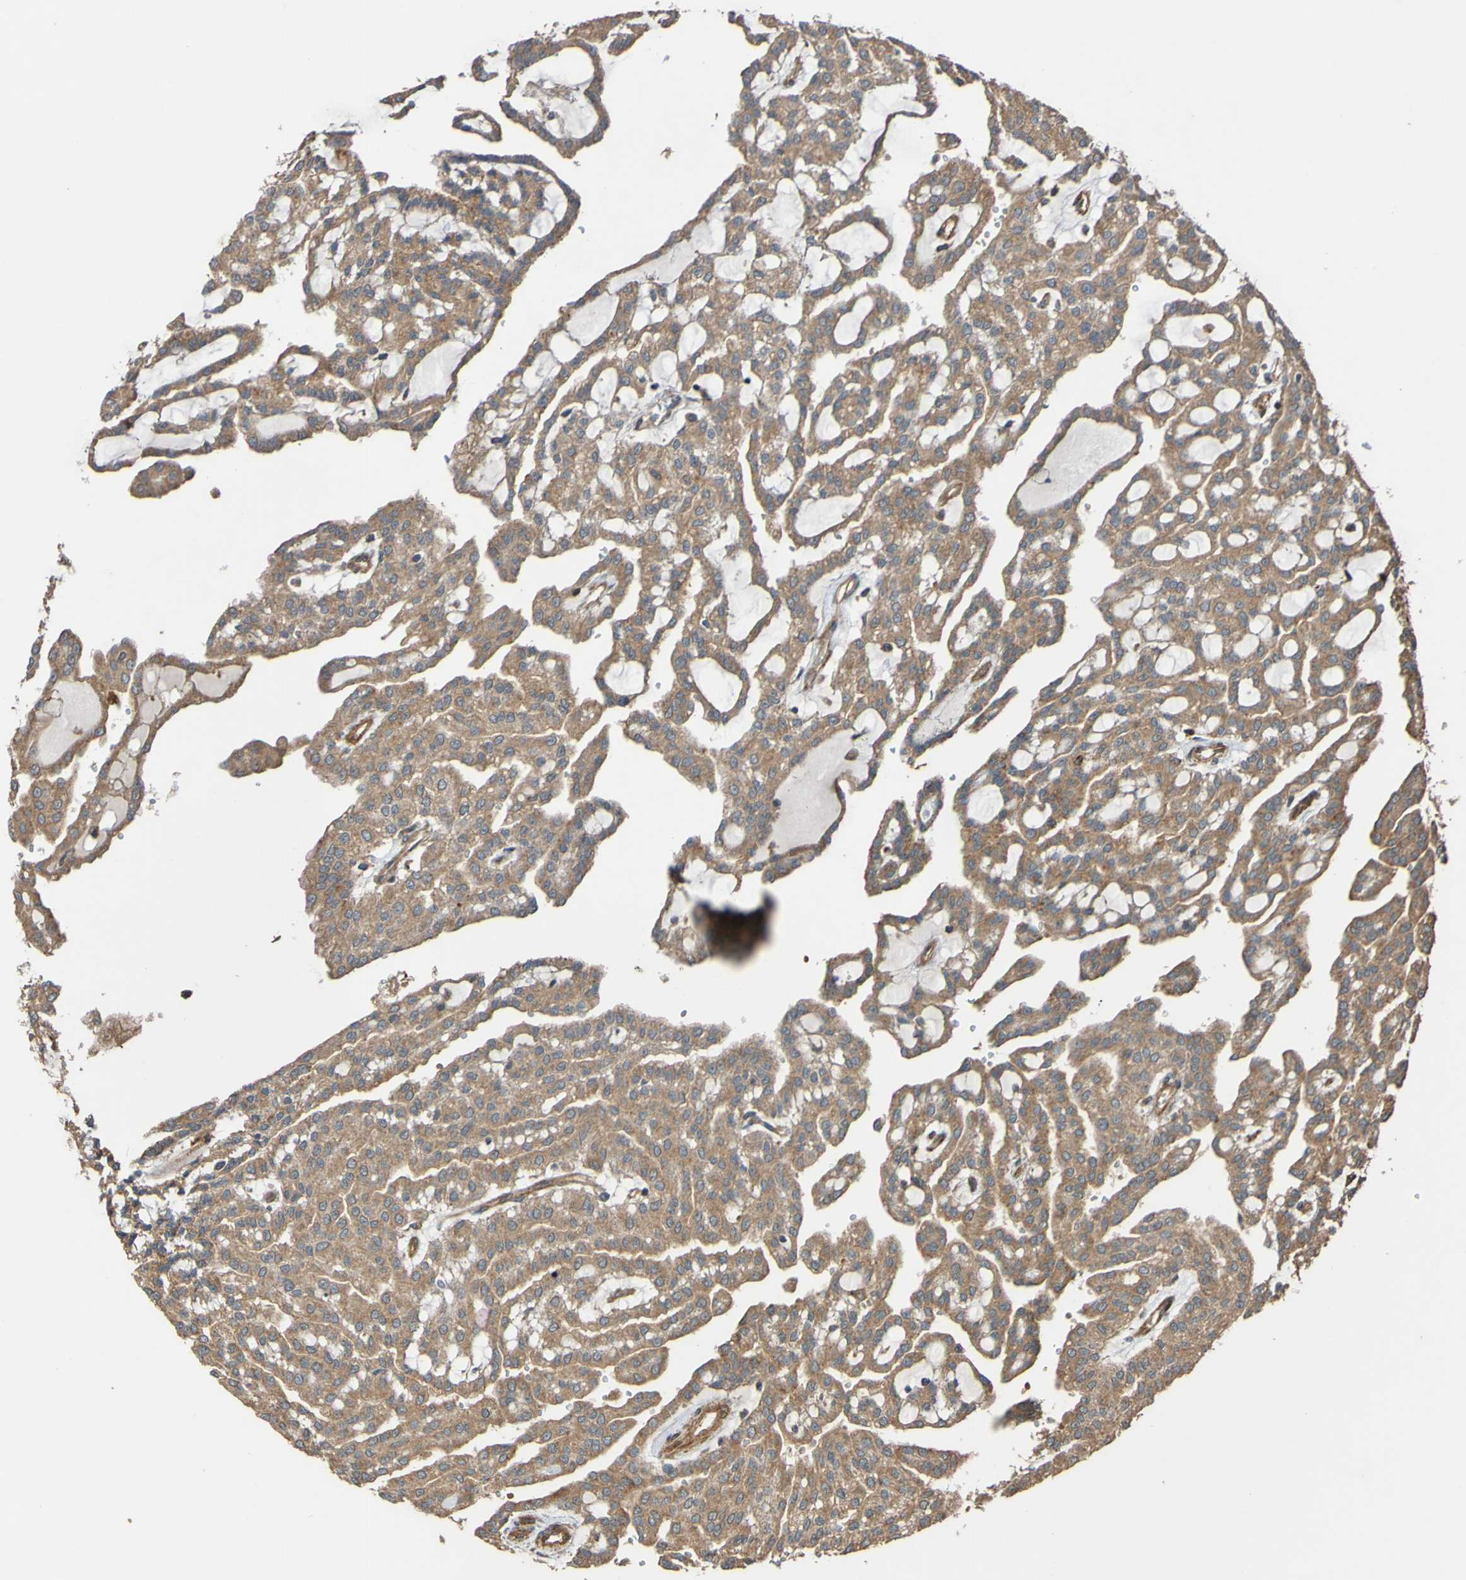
{"staining": {"intensity": "moderate", "quantity": ">75%", "location": "cytoplasmic/membranous"}, "tissue": "renal cancer", "cell_type": "Tumor cells", "image_type": "cancer", "snomed": [{"axis": "morphology", "description": "Adenocarcinoma, NOS"}, {"axis": "topography", "description": "Kidney"}], "caption": "Human renal adenocarcinoma stained with a brown dye reveals moderate cytoplasmic/membranous positive staining in about >75% of tumor cells.", "gene": "UCN", "patient": {"sex": "male", "age": 63}}